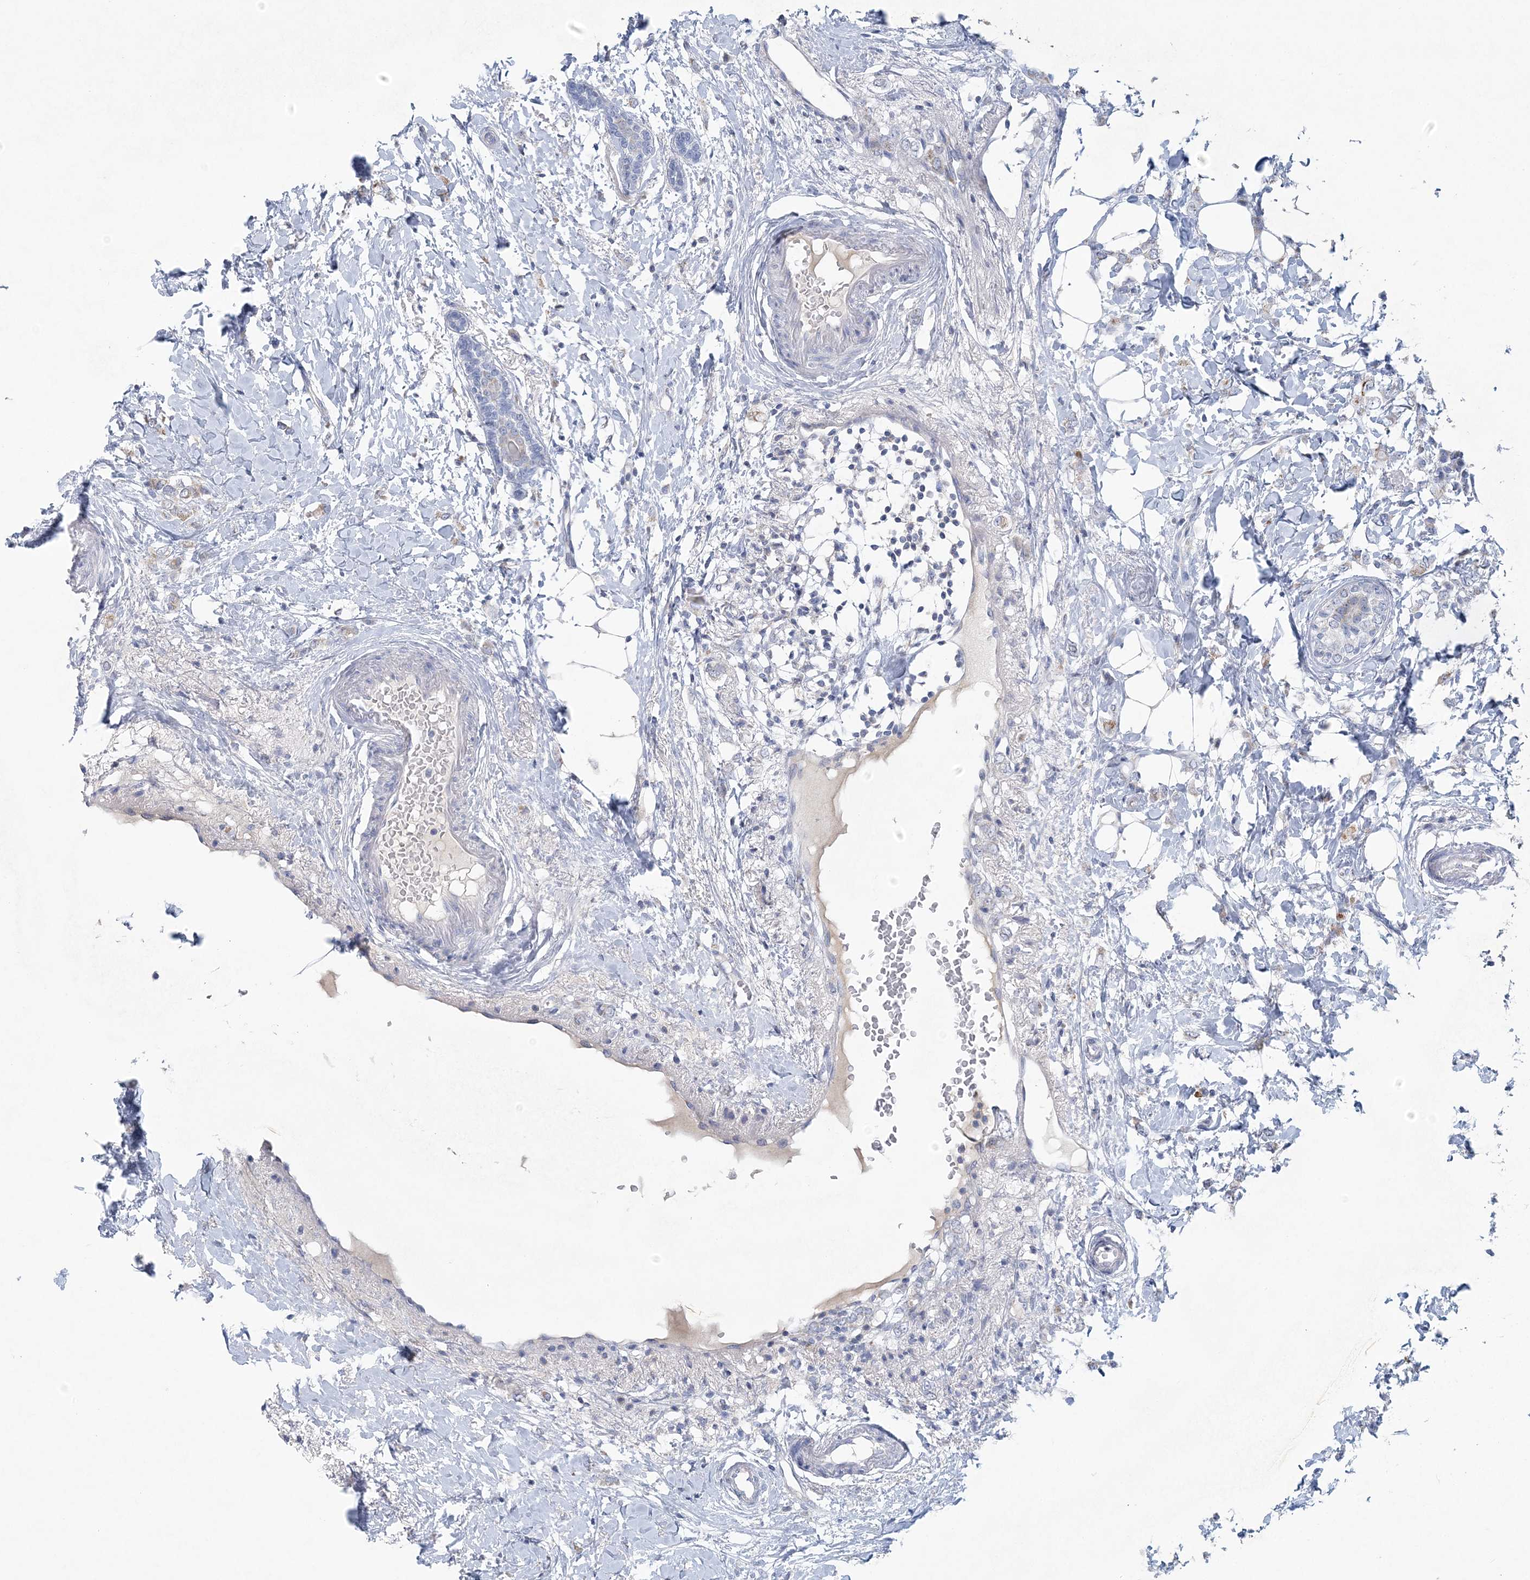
{"staining": {"intensity": "negative", "quantity": "none", "location": "none"}, "tissue": "breast cancer", "cell_type": "Tumor cells", "image_type": "cancer", "snomed": [{"axis": "morphology", "description": "Normal tissue, NOS"}, {"axis": "morphology", "description": "Lobular carcinoma"}, {"axis": "topography", "description": "Breast"}], "caption": "DAB (3,3'-diaminobenzidine) immunohistochemical staining of human breast cancer (lobular carcinoma) demonstrates no significant expression in tumor cells.", "gene": "NIPAL1", "patient": {"sex": "female", "age": 47}}